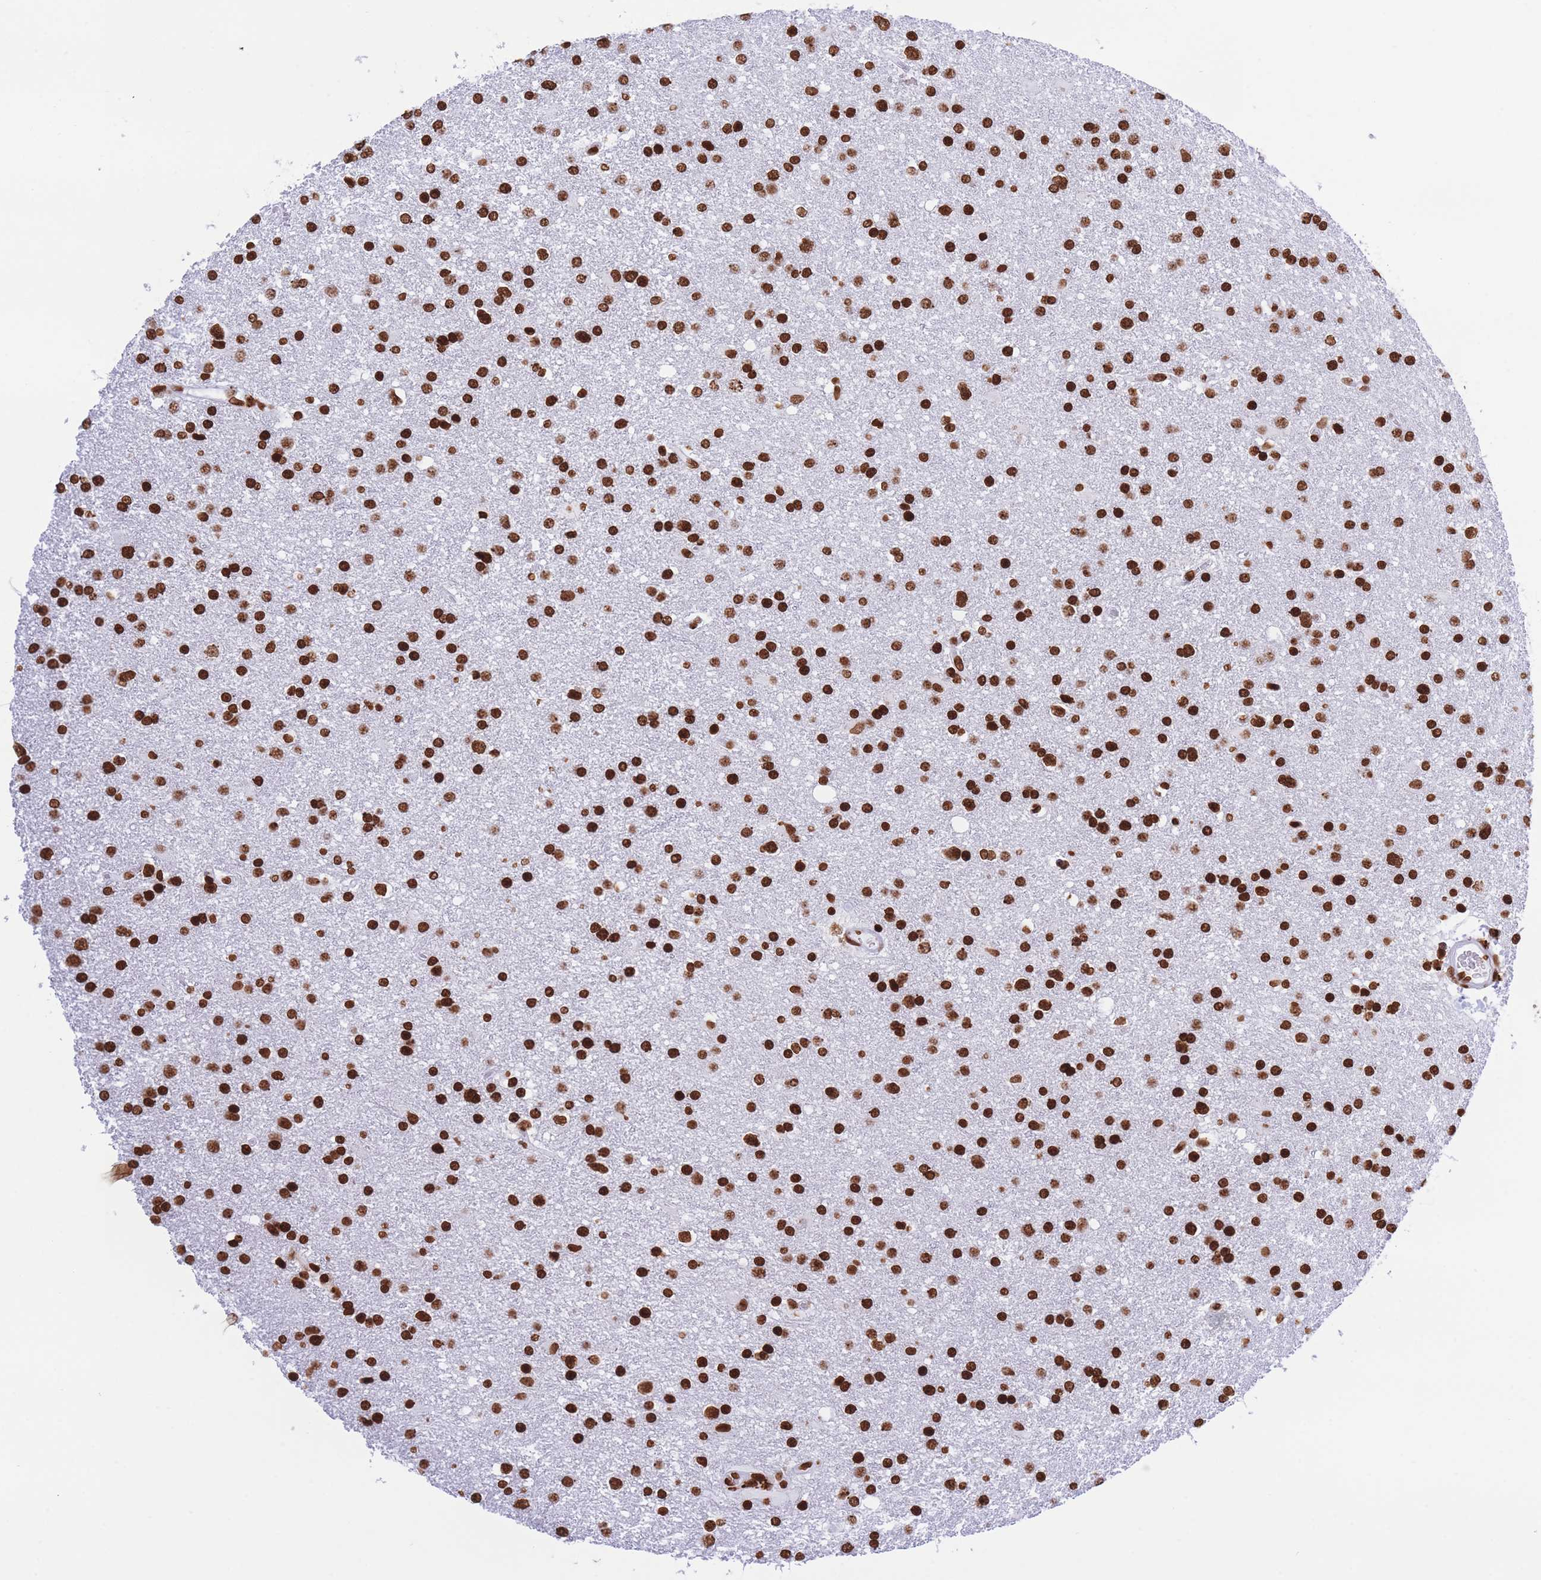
{"staining": {"intensity": "strong", "quantity": ">75%", "location": "nuclear"}, "tissue": "glioma", "cell_type": "Tumor cells", "image_type": "cancer", "snomed": [{"axis": "morphology", "description": "Glioma, malignant, Low grade"}, {"axis": "topography", "description": "Brain"}], "caption": "Immunohistochemical staining of human low-grade glioma (malignant) displays high levels of strong nuclear positivity in approximately >75% of tumor cells.", "gene": "H2BC11", "patient": {"sex": "female", "age": 32}}